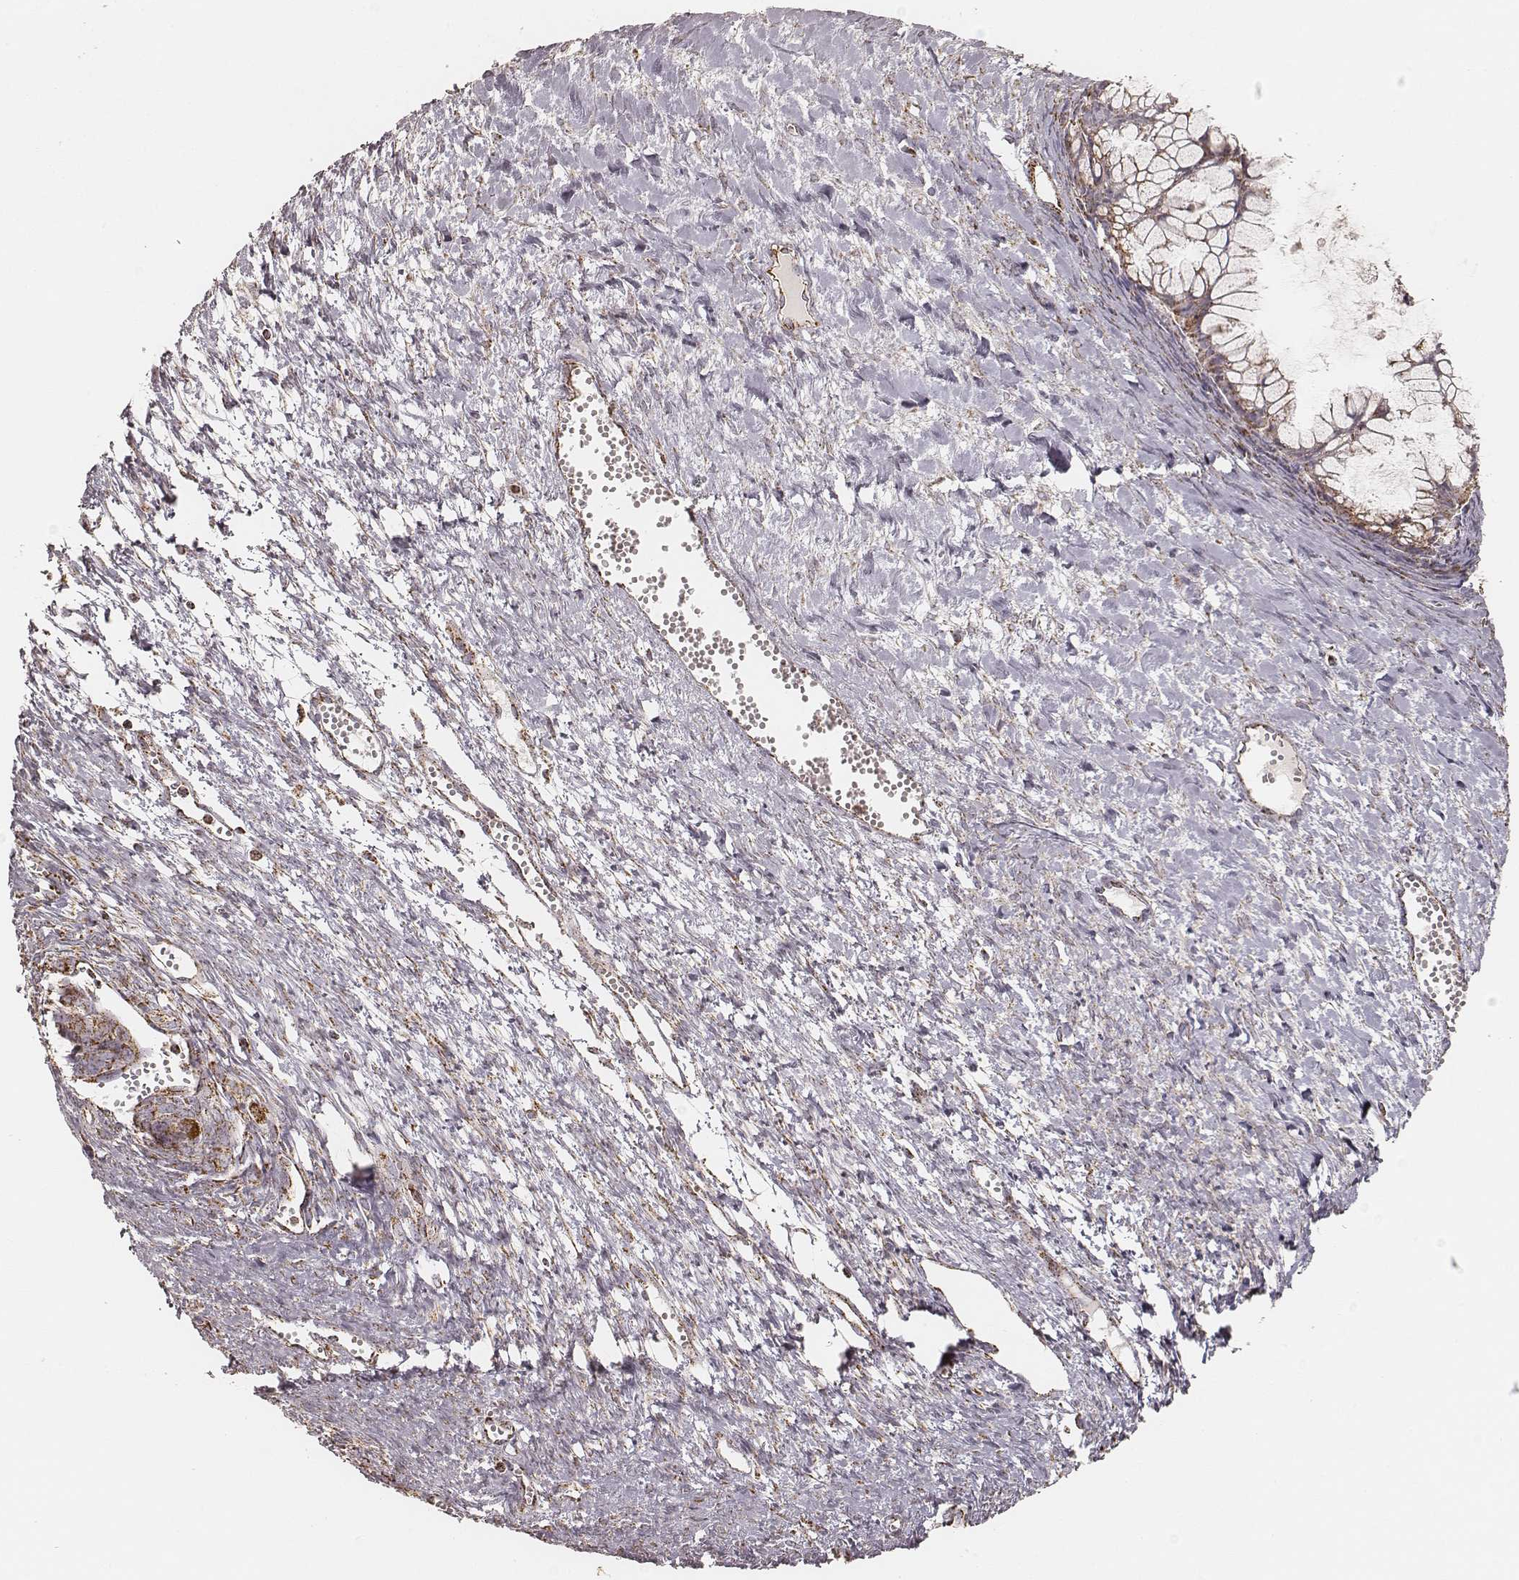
{"staining": {"intensity": "moderate", "quantity": ">75%", "location": "cytoplasmic/membranous"}, "tissue": "ovarian cancer", "cell_type": "Tumor cells", "image_type": "cancer", "snomed": [{"axis": "morphology", "description": "Cystadenocarcinoma, mucinous, NOS"}, {"axis": "topography", "description": "Ovary"}], "caption": "Immunohistochemistry (IHC) (DAB (3,3'-diaminobenzidine)) staining of human mucinous cystadenocarcinoma (ovarian) displays moderate cytoplasmic/membranous protein expression in about >75% of tumor cells.", "gene": "CS", "patient": {"sex": "female", "age": 41}}